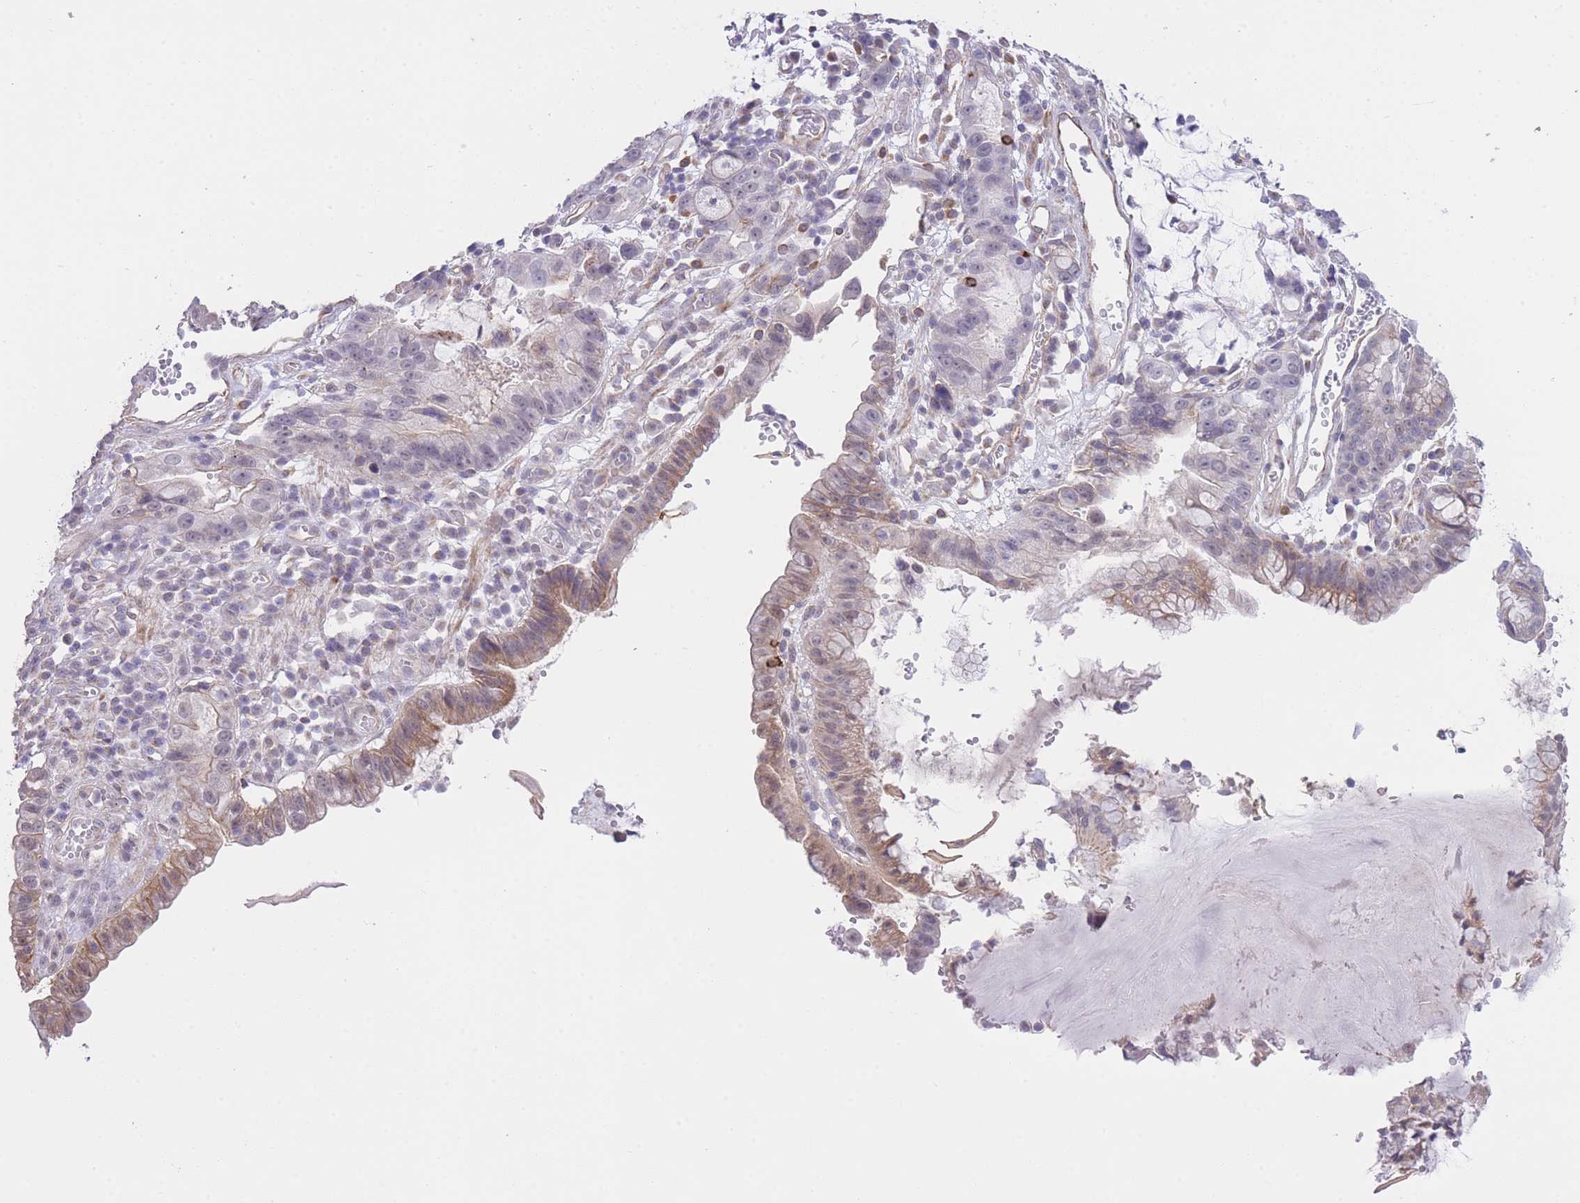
{"staining": {"intensity": "moderate", "quantity": "<25%", "location": "cytoplasmic/membranous"}, "tissue": "stomach cancer", "cell_type": "Tumor cells", "image_type": "cancer", "snomed": [{"axis": "morphology", "description": "Adenocarcinoma, NOS"}, {"axis": "topography", "description": "Stomach"}], "caption": "Protein staining demonstrates moderate cytoplasmic/membranous staining in about <25% of tumor cells in adenocarcinoma (stomach). (brown staining indicates protein expression, while blue staining denotes nuclei).", "gene": "CTBP1", "patient": {"sex": "male", "age": 55}}